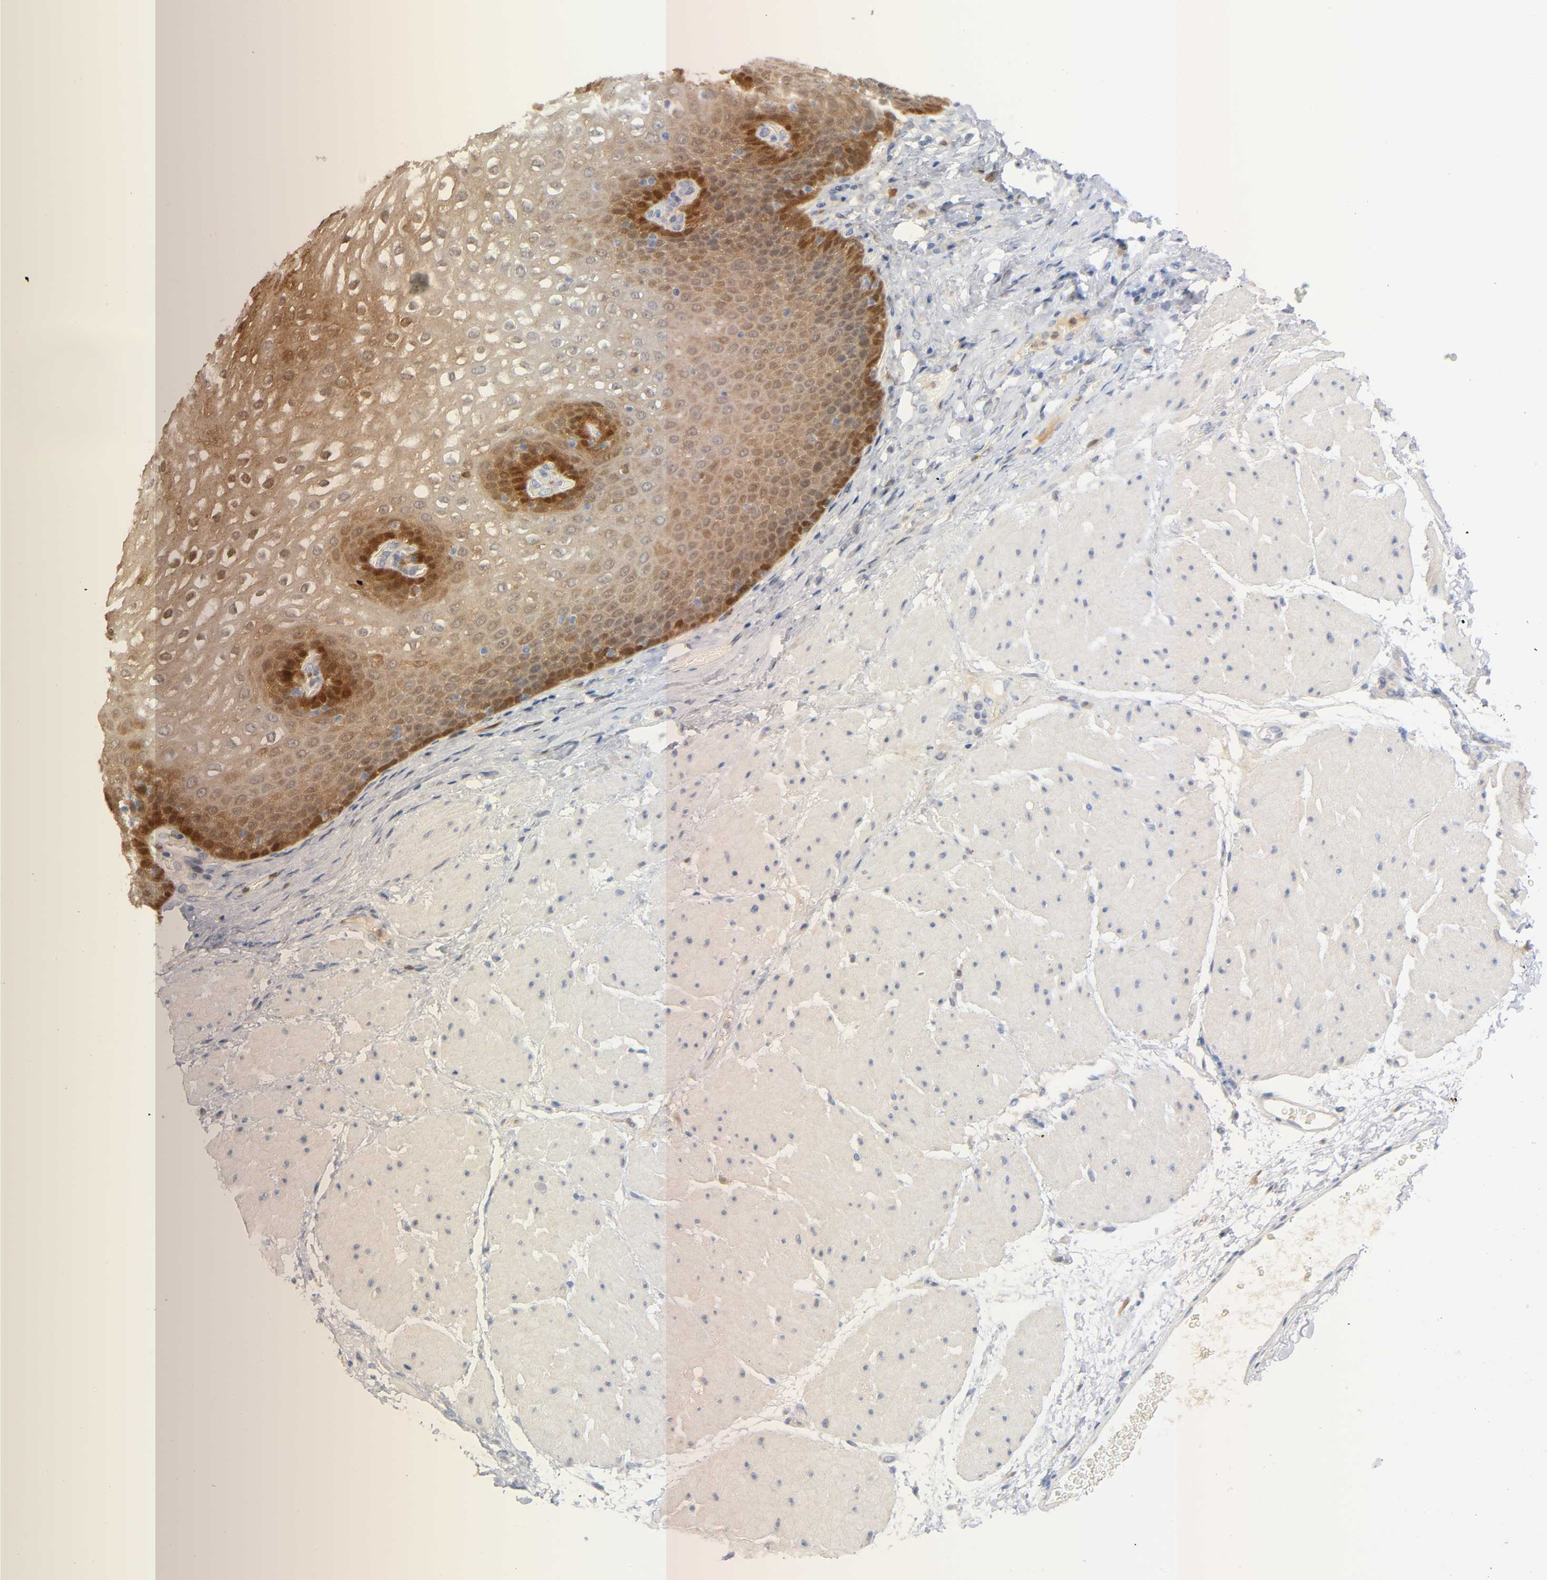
{"staining": {"intensity": "moderate", "quantity": ">75%", "location": "cytoplasmic/membranous,nuclear"}, "tissue": "esophagus", "cell_type": "Squamous epithelial cells", "image_type": "normal", "snomed": [{"axis": "morphology", "description": "Normal tissue, NOS"}, {"axis": "topography", "description": "Esophagus"}], "caption": "Protein expression analysis of benign esophagus reveals moderate cytoplasmic/membranous,nuclear staining in approximately >75% of squamous epithelial cells.", "gene": "IL18", "patient": {"sex": "male", "age": 48}}